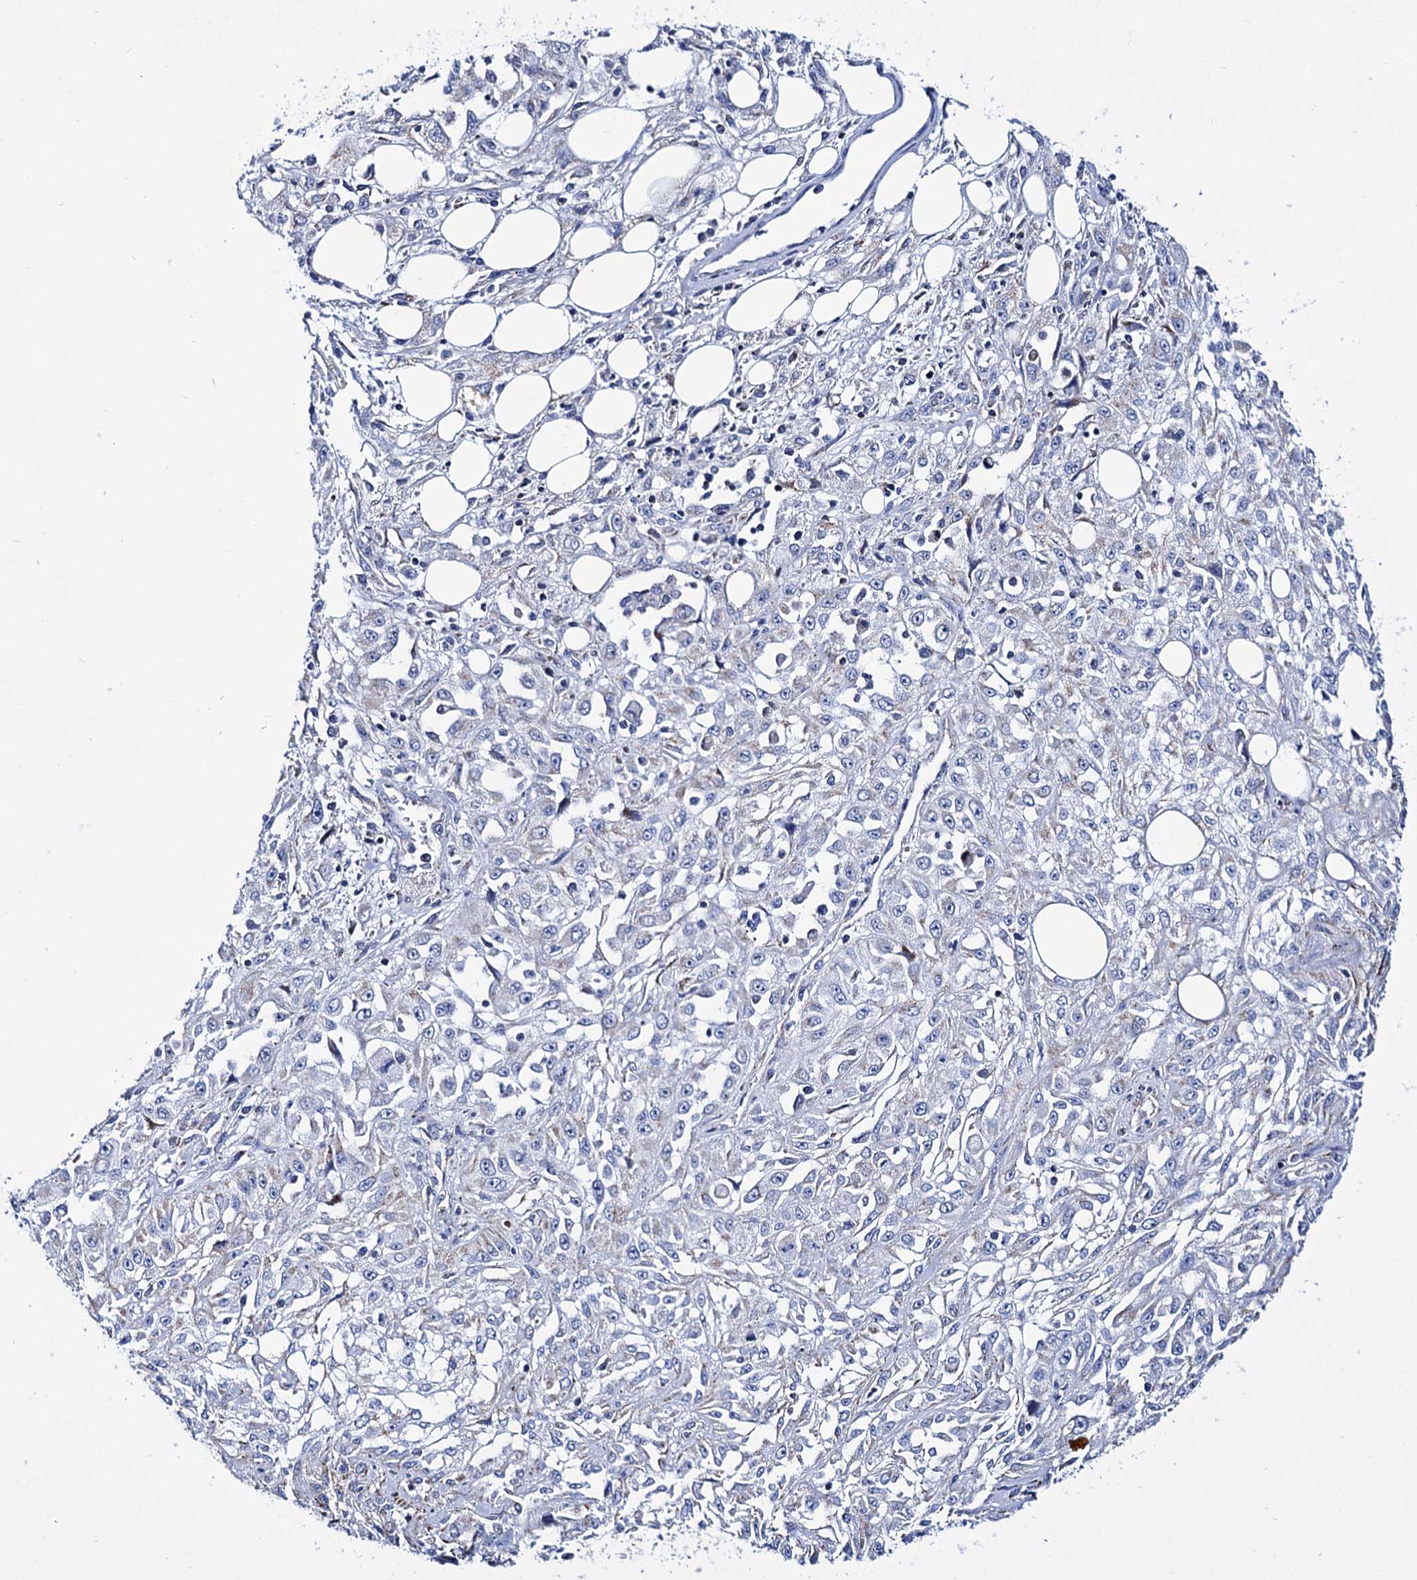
{"staining": {"intensity": "negative", "quantity": "none", "location": "none"}, "tissue": "skin cancer", "cell_type": "Tumor cells", "image_type": "cancer", "snomed": [{"axis": "morphology", "description": "Squamous cell carcinoma, NOS"}, {"axis": "morphology", "description": "Squamous cell carcinoma, metastatic, NOS"}, {"axis": "topography", "description": "Skin"}, {"axis": "topography", "description": "Lymph node"}], "caption": "This is an IHC micrograph of human skin cancer. There is no staining in tumor cells.", "gene": "UBASH3B", "patient": {"sex": "male", "age": 75}}